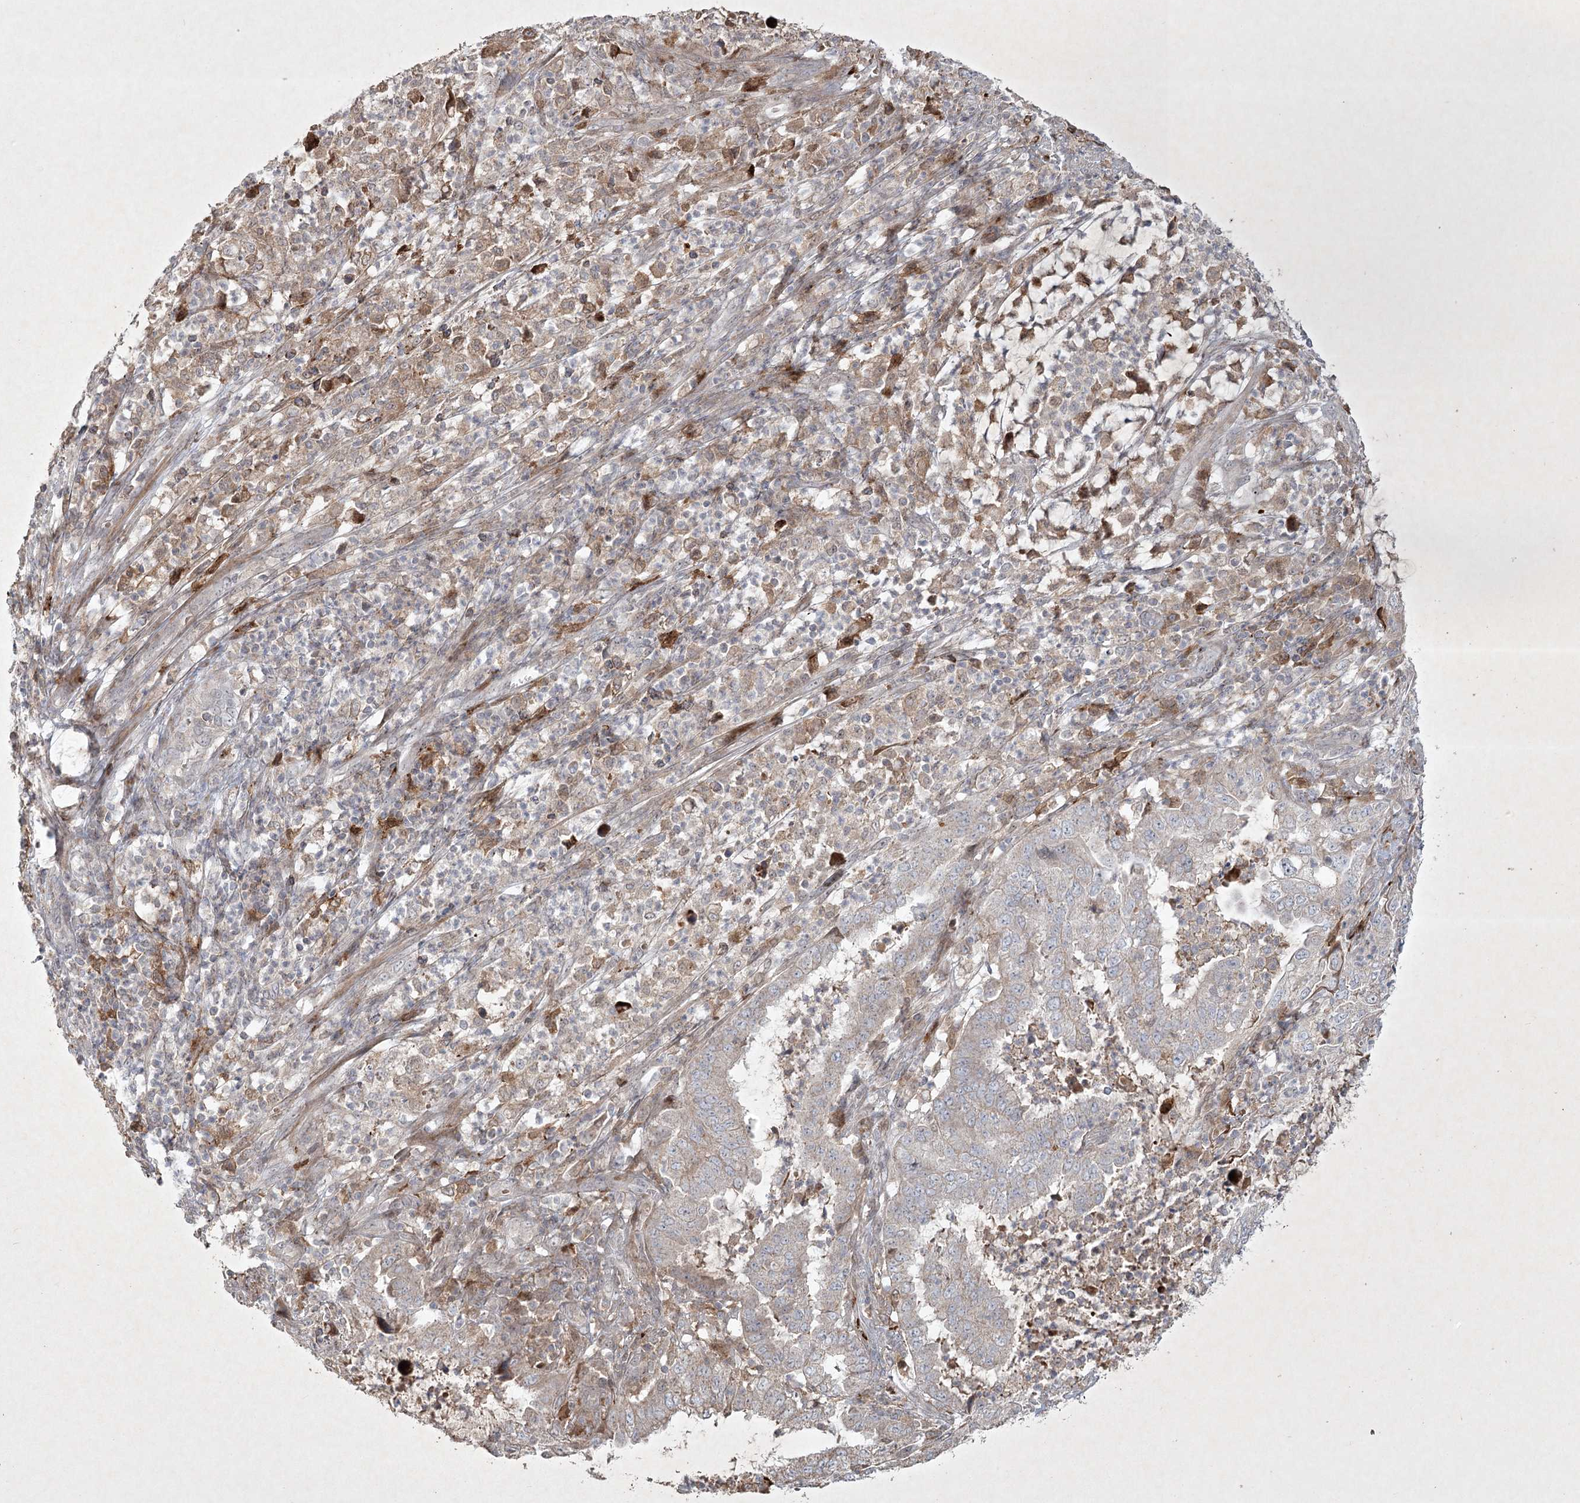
{"staining": {"intensity": "weak", "quantity": ">75%", "location": "cytoplasmic/membranous"}, "tissue": "endometrial cancer", "cell_type": "Tumor cells", "image_type": "cancer", "snomed": [{"axis": "morphology", "description": "Adenocarcinoma, NOS"}, {"axis": "topography", "description": "Endometrium"}], "caption": "About >75% of tumor cells in endometrial cancer show weak cytoplasmic/membranous protein expression as visualized by brown immunohistochemical staining.", "gene": "KBTBD4", "patient": {"sex": "female", "age": 51}}